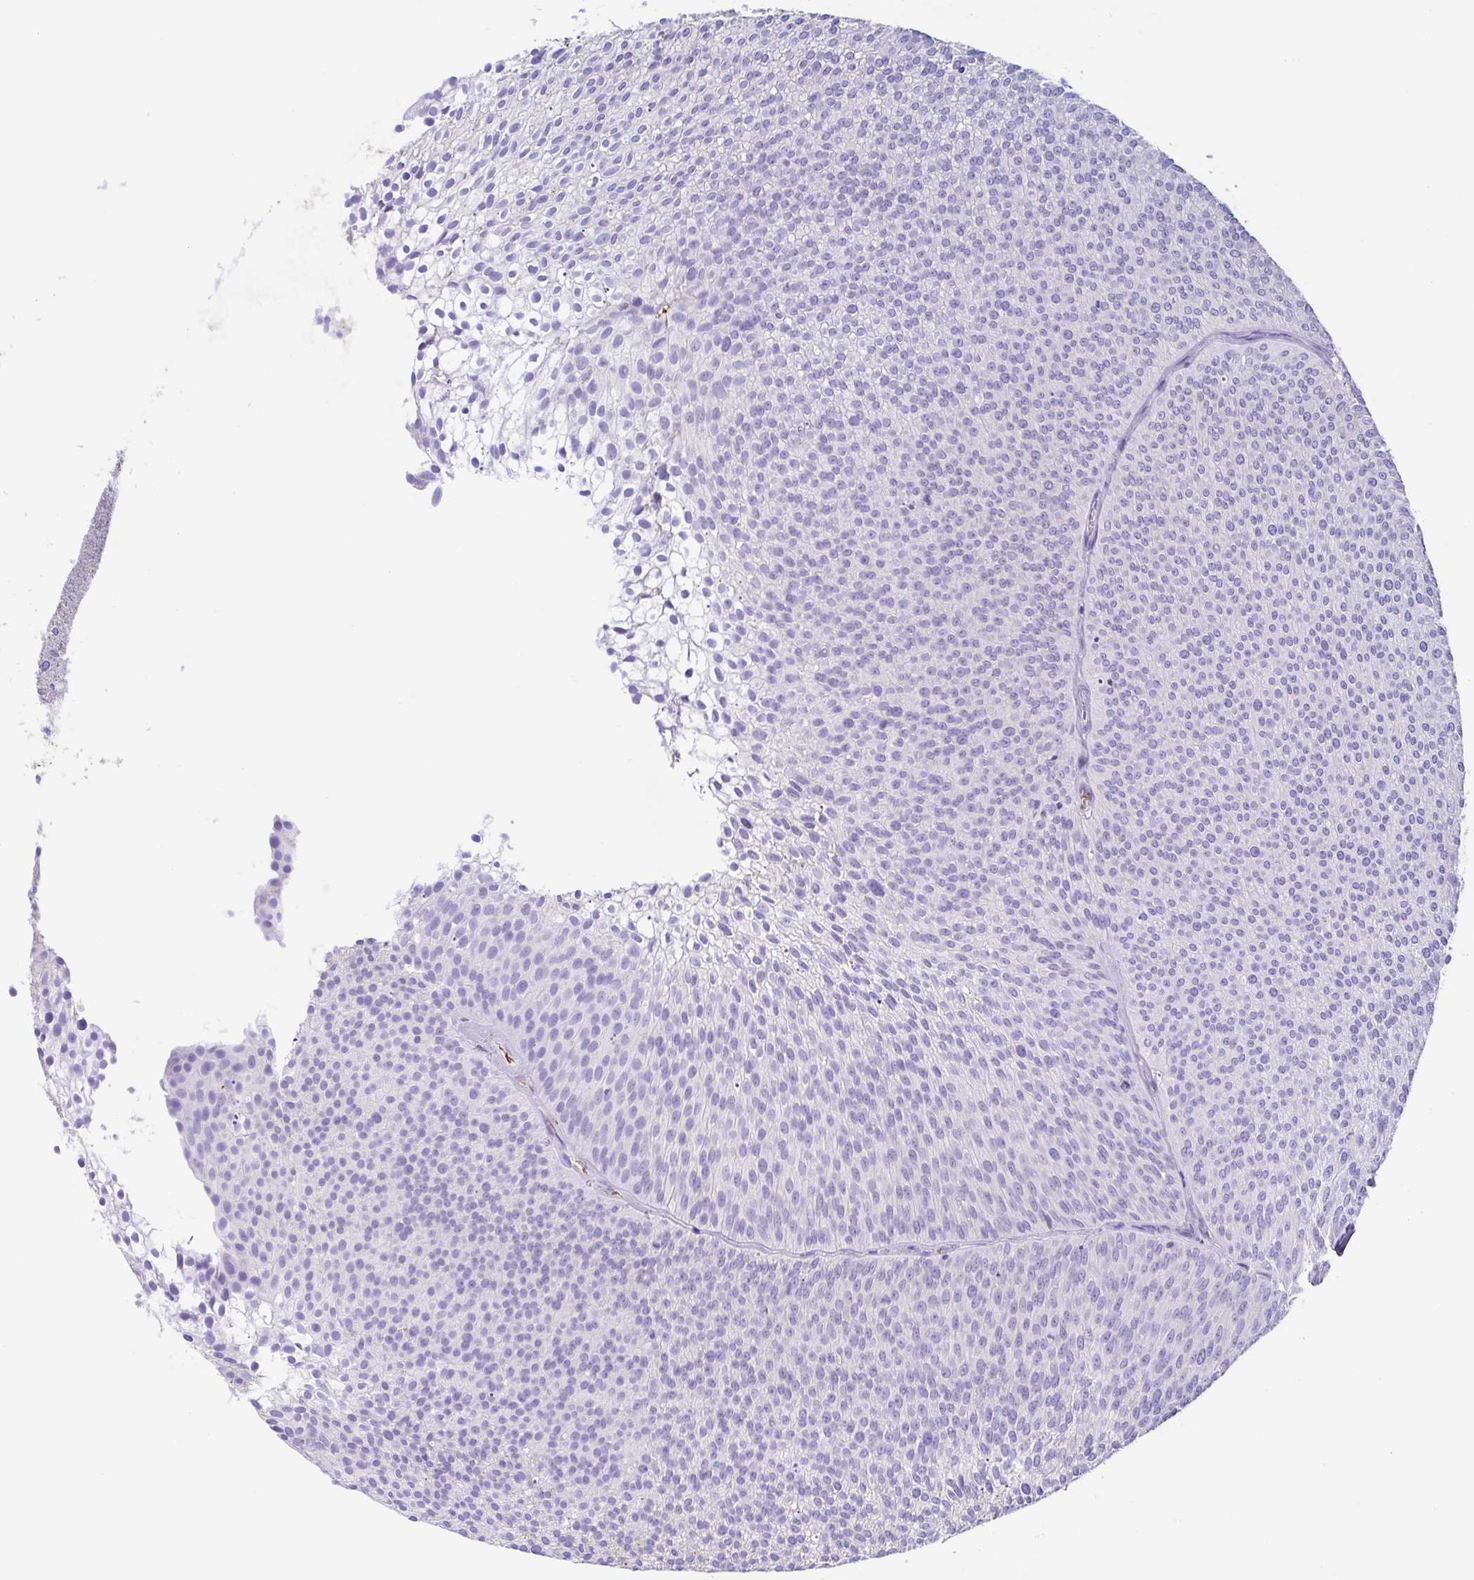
{"staining": {"intensity": "negative", "quantity": "none", "location": "none"}, "tissue": "urothelial cancer", "cell_type": "Tumor cells", "image_type": "cancer", "snomed": [{"axis": "morphology", "description": "Urothelial carcinoma, Low grade"}, {"axis": "topography", "description": "Urinary bladder"}], "caption": "Protein analysis of low-grade urothelial carcinoma reveals no significant positivity in tumor cells.", "gene": "HOXC12", "patient": {"sex": "male", "age": 91}}